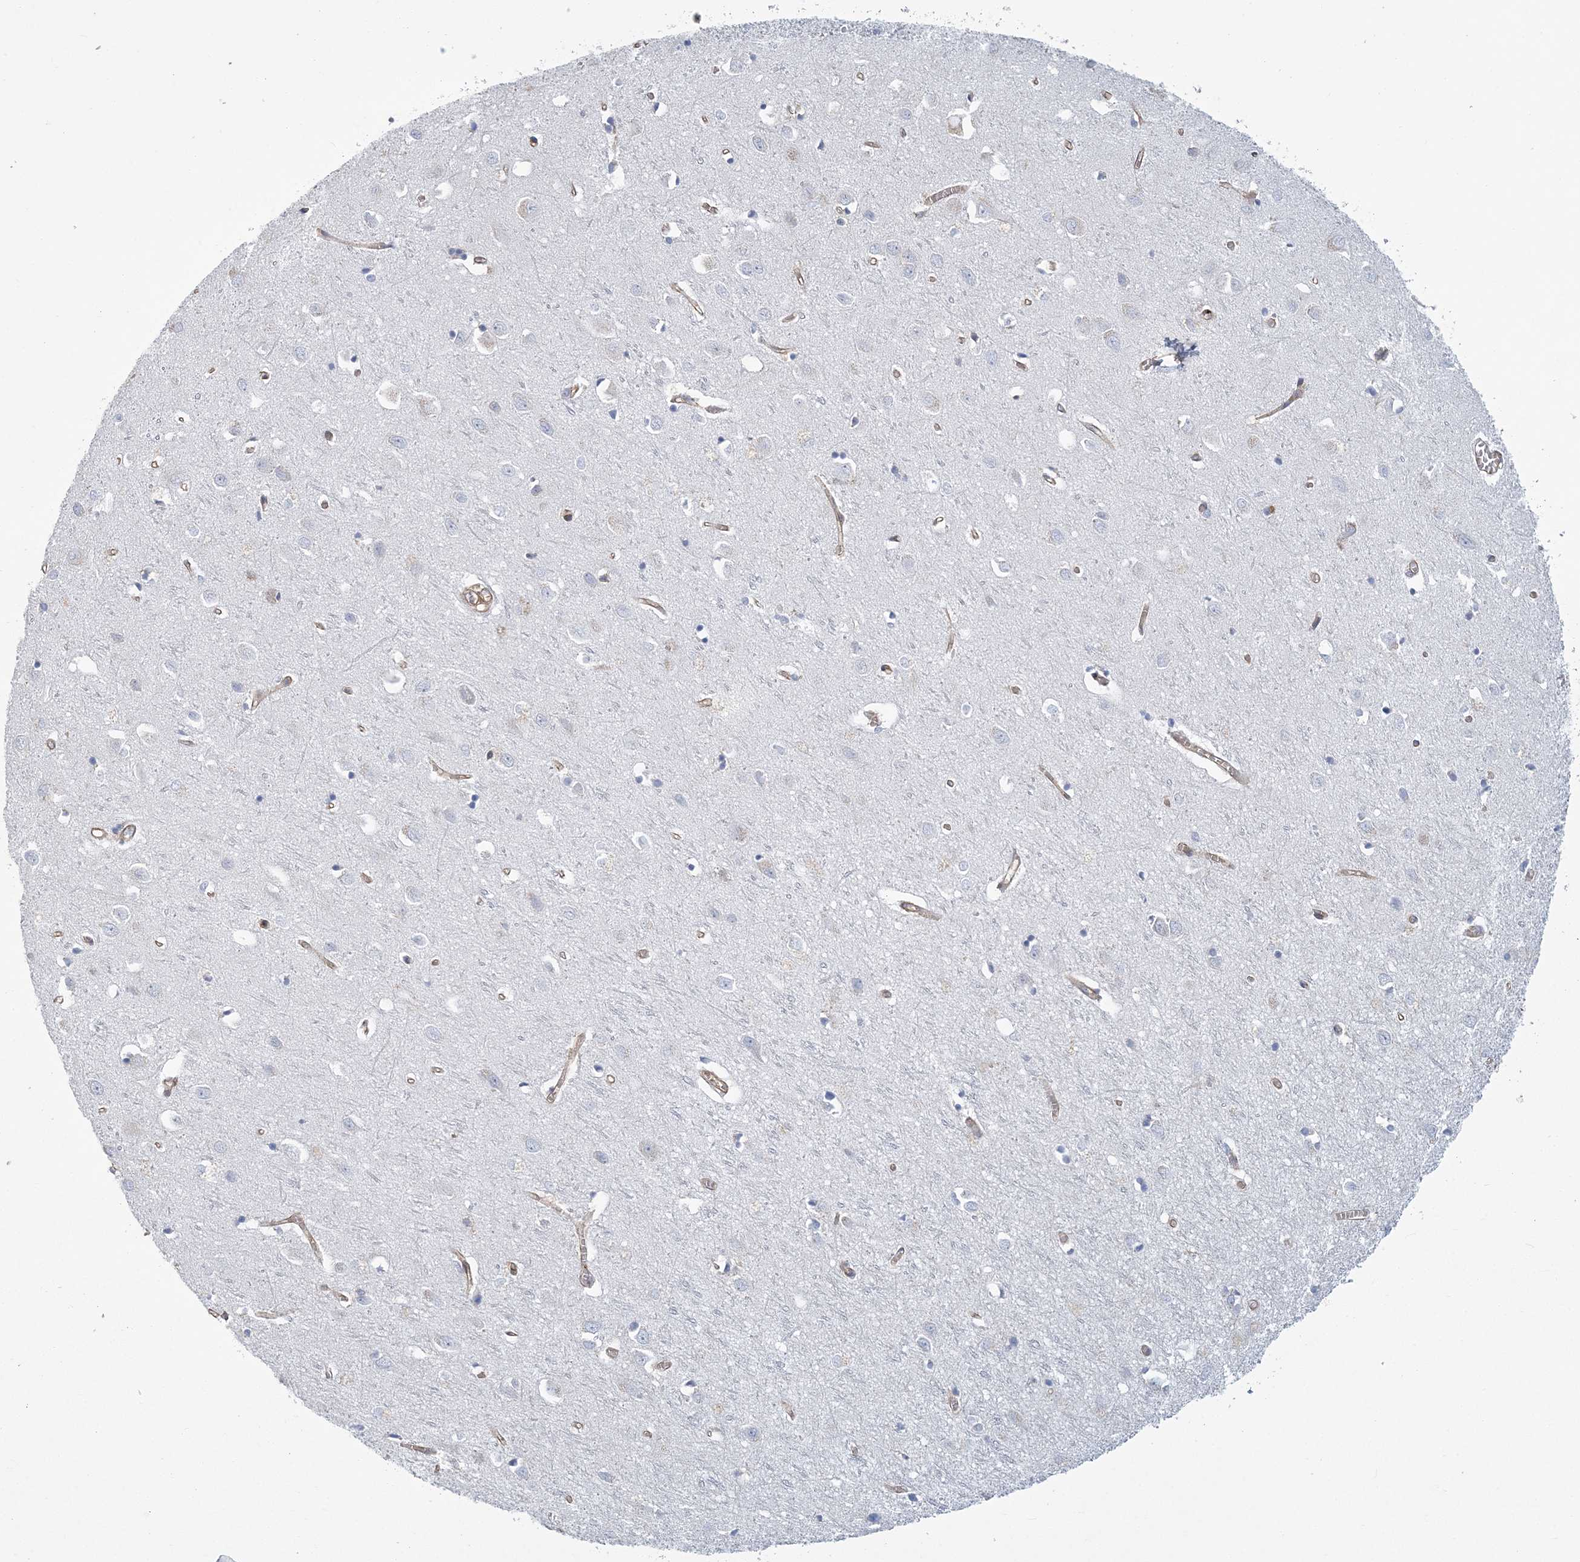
{"staining": {"intensity": "moderate", "quantity": ">75%", "location": "cytoplasmic/membranous"}, "tissue": "cerebral cortex", "cell_type": "Endothelial cells", "image_type": "normal", "snomed": [{"axis": "morphology", "description": "Normal tissue, NOS"}, {"axis": "topography", "description": "Cerebral cortex"}], "caption": "Cerebral cortex stained with DAB IHC shows medium levels of moderate cytoplasmic/membranous staining in about >75% of endothelial cells. Immunohistochemistry (ihc) stains the protein of interest in brown and the nuclei are stained blue.", "gene": "ARAP2", "patient": {"sex": "female", "age": 64}}